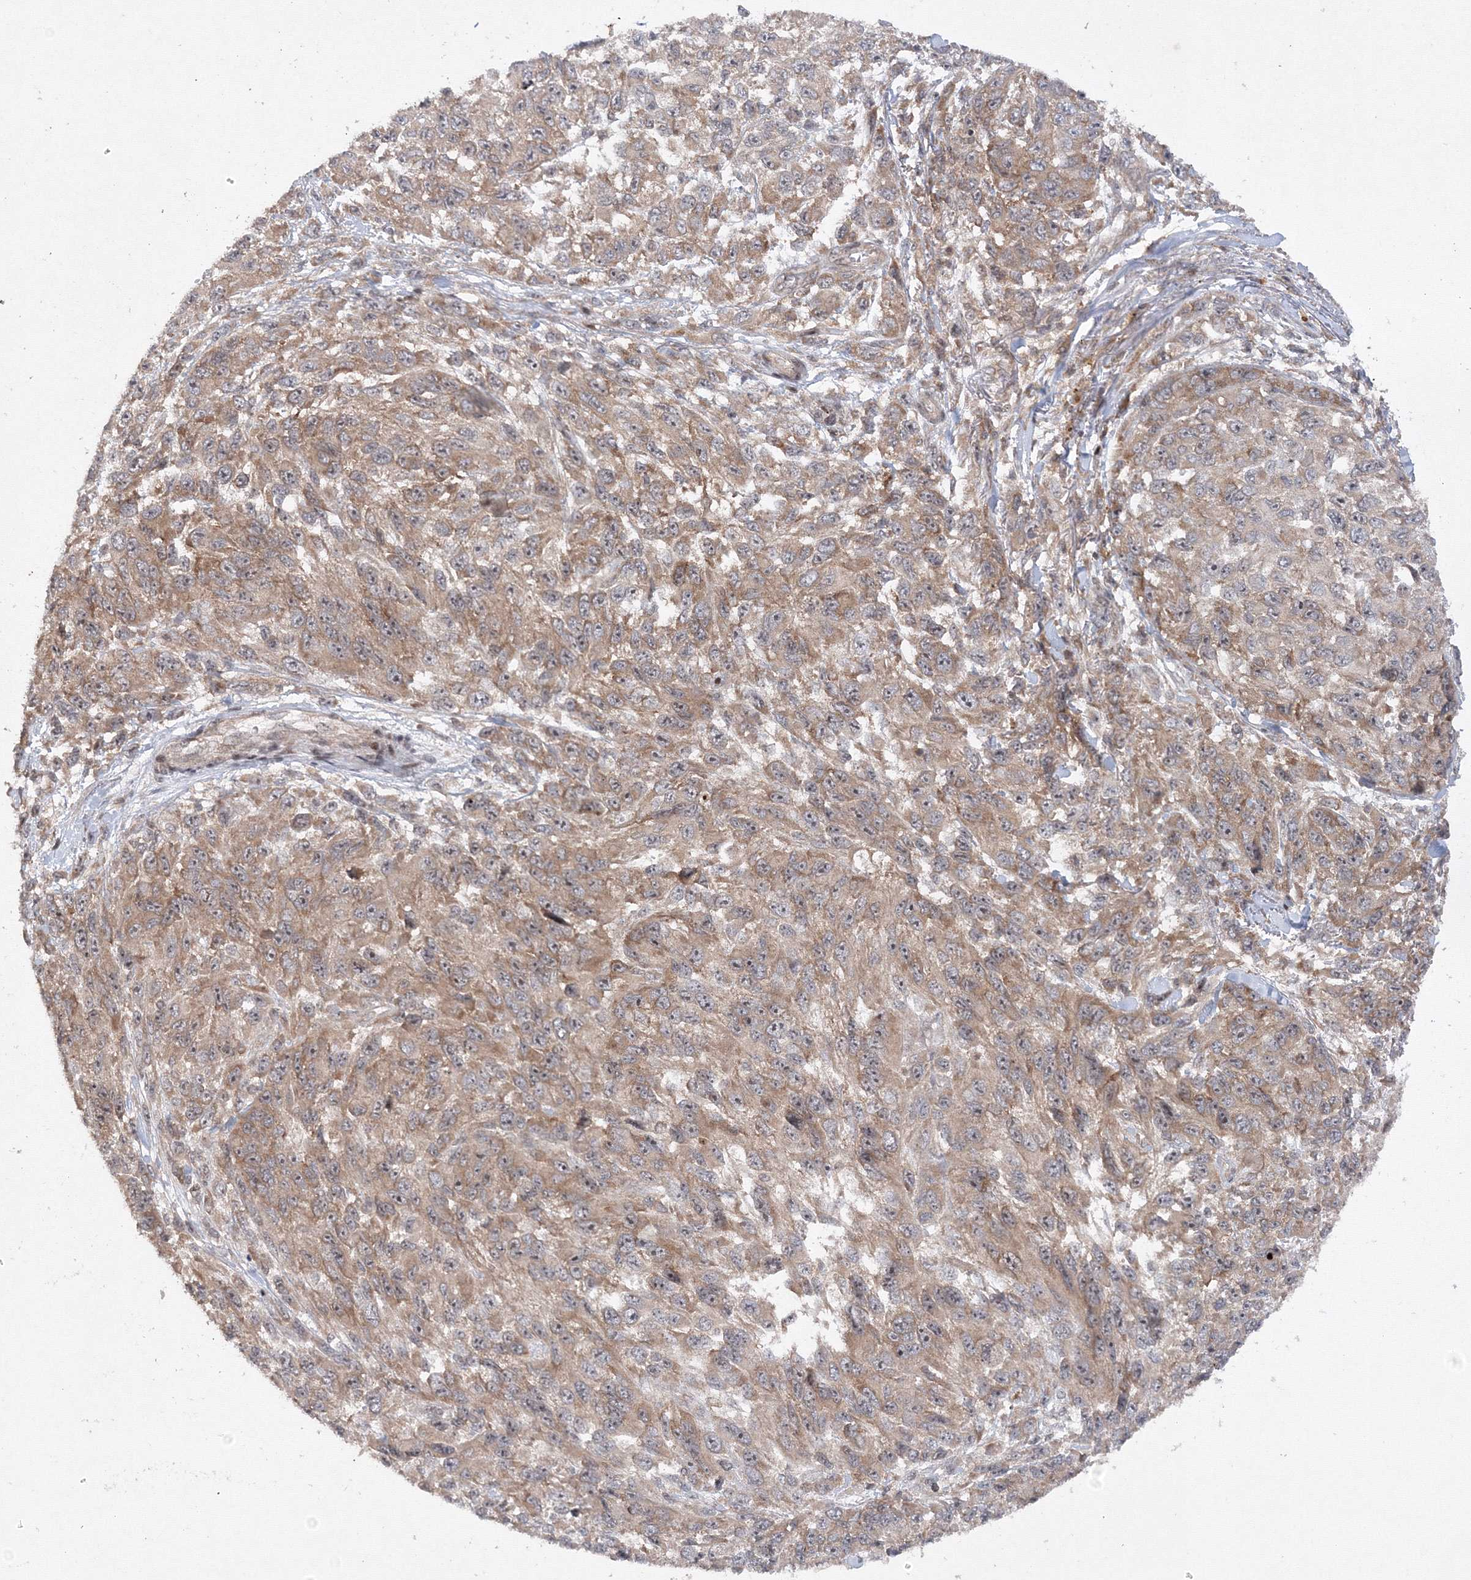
{"staining": {"intensity": "moderate", "quantity": ">75%", "location": "cytoplasmic/membranous"}, "tissue": "melanoma", "cell_type": "Tumor cells", "image_type": "cancer", "snomed": [{"axis": "morphology", "description": "Malignant melanoma, NOS"}, {"axis": "topography", "description": "Skin"}], "caption": "Malignant melanoma stained with a brown dye demonstrates moderate cytoplasmic/membranous positive positivity in approximately >75% of tumor cells.", "gene": "MKRN2", "patient": {"sex": "female", "age": 96}}